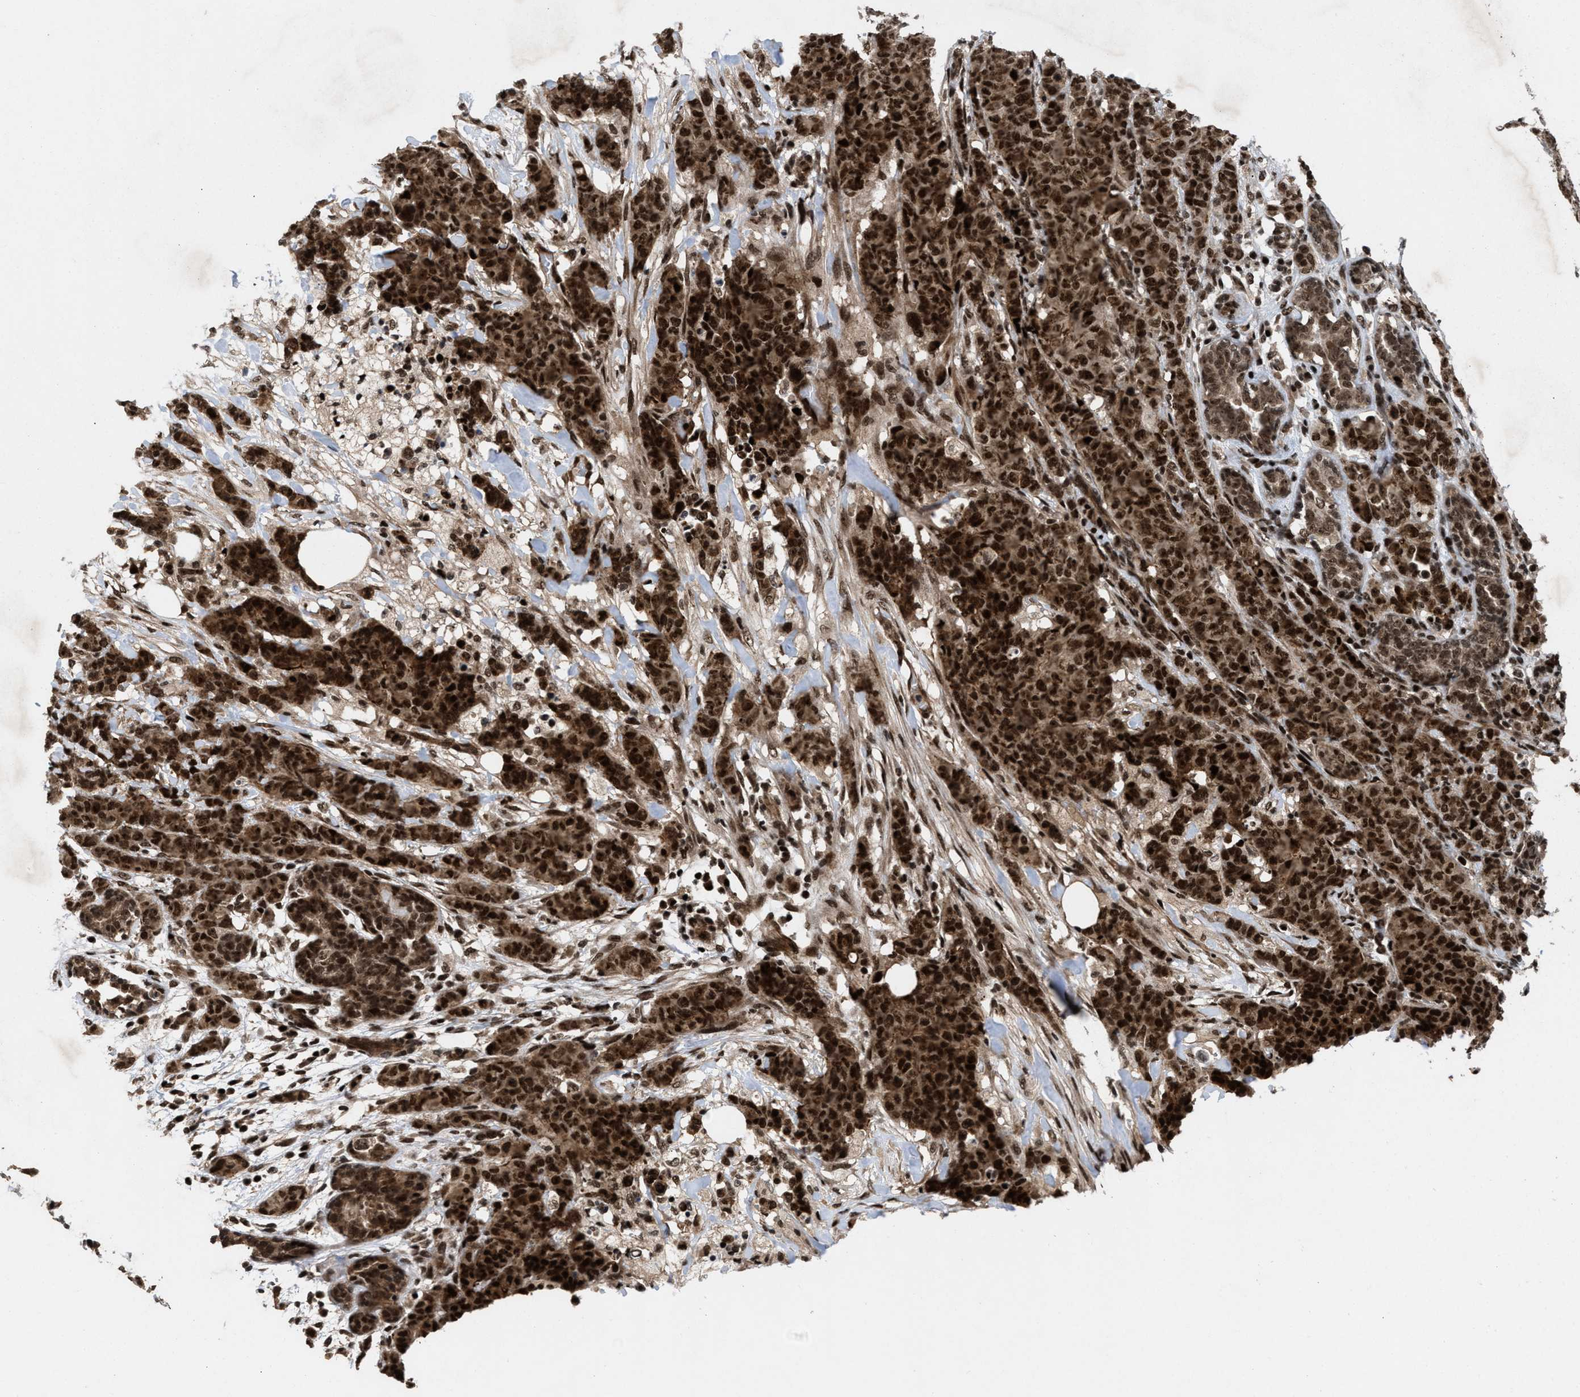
{"staining": {"intensity": "strong", "quantity": ">75%", "location": "cytoplasmic/membranous,nuclear"}, "tissue": "breast cancer", "cell_type": "Tumor cells", "image_type": "cancer", "snomed": [{"axis": "morphology", "description": "Normal tissue, NOS"}, {"axis": "morphology", "description": "Duct carcinoma"}, {"axis": "topography", "description": "Breast"}], "caption": "About >75% of tumor cells in human intraductal carcinoma (breast) display strong cytoplasmic/membranous and nuclear protein positivity as visualized by brown immunohistochemical staining.", "gene": "WIZ", "patient": {"sex": "female", "age": 40}}